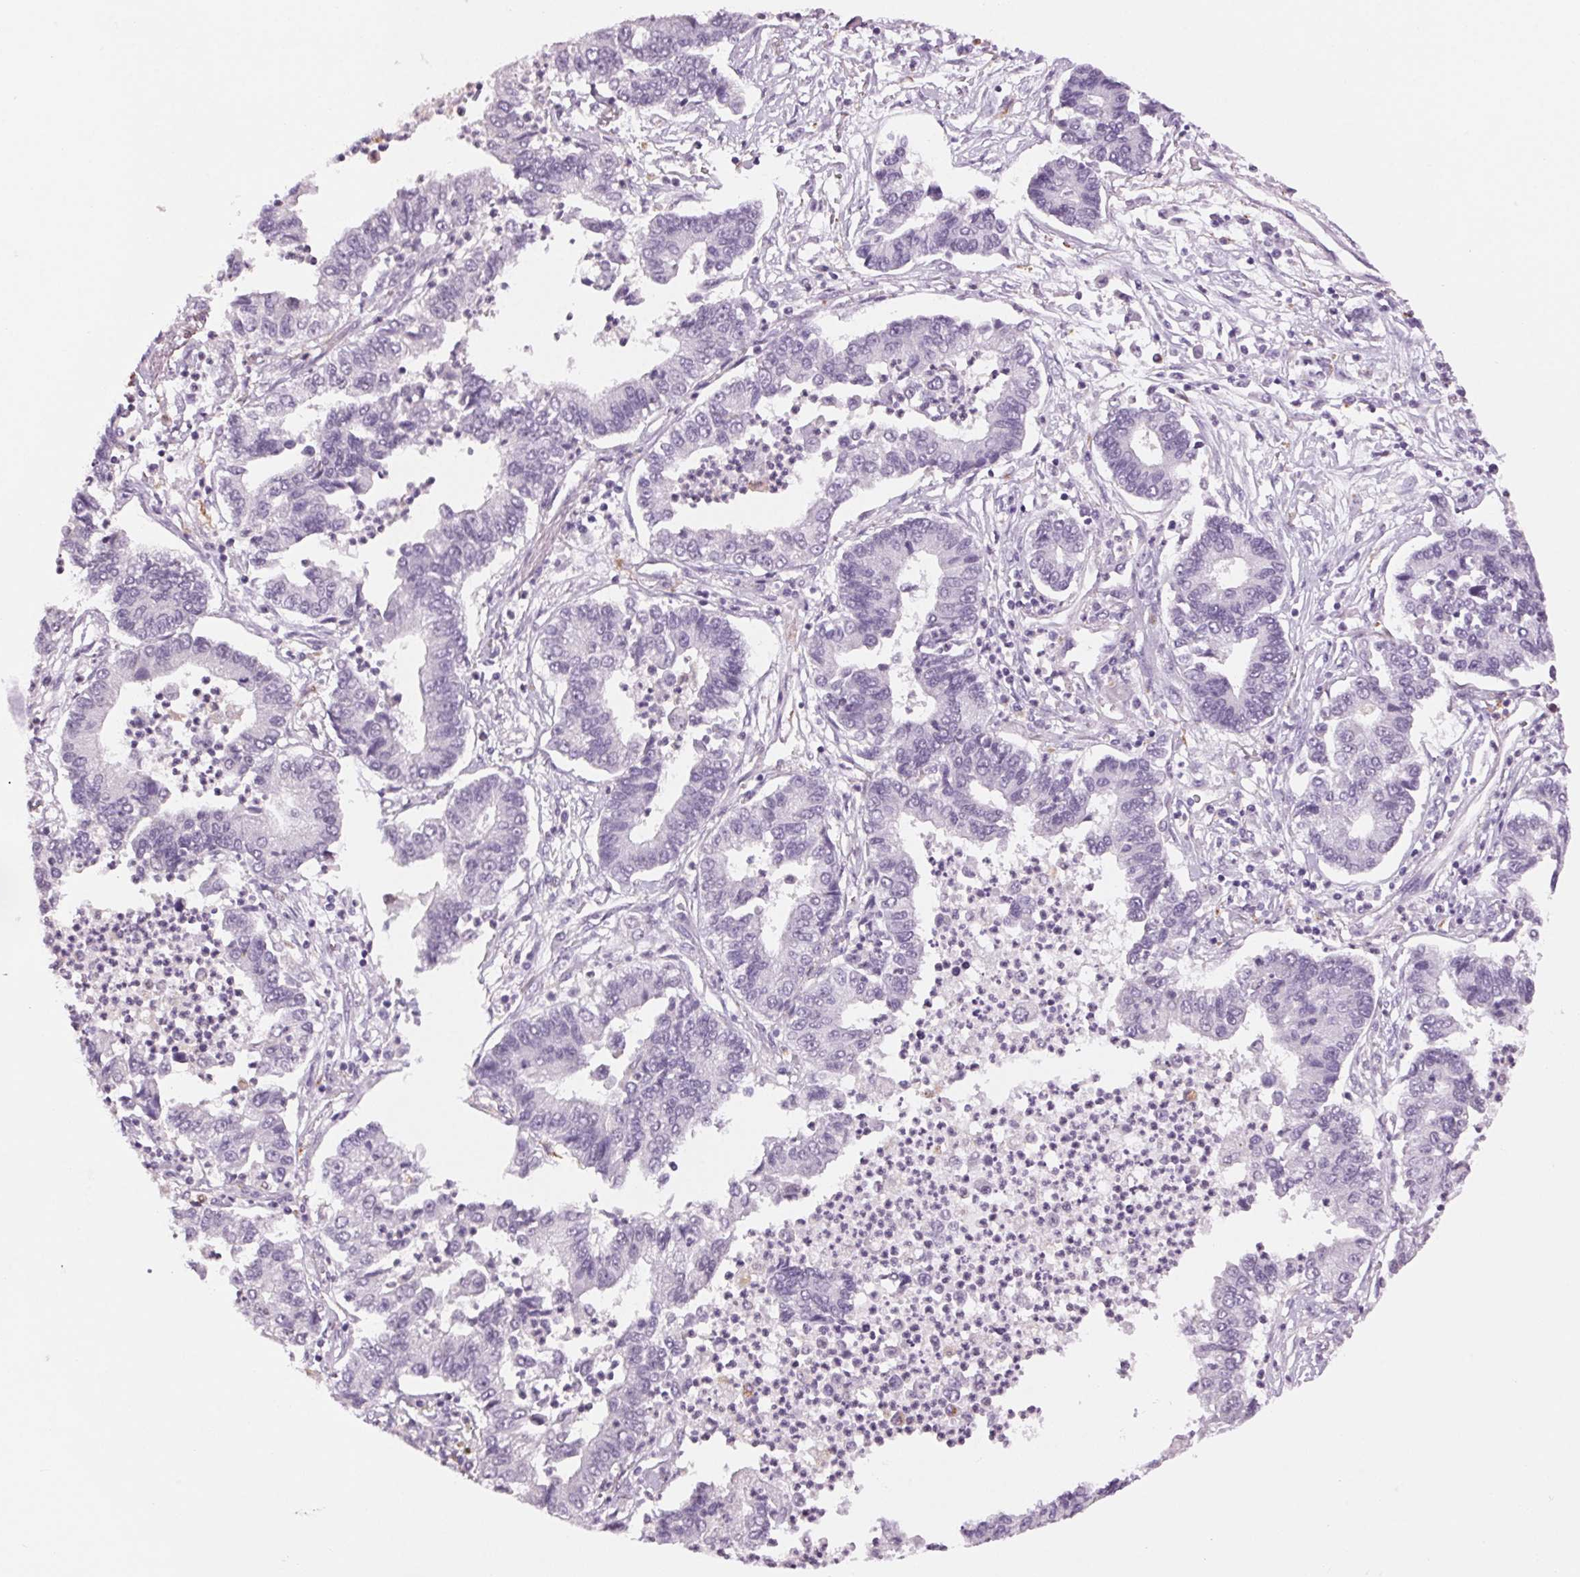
{"staining": {"intensity": "negative", "quantity": "none", "location": "none"}, "tissue": "lung cancer", "cell_type": "Tumor cells", "image_type": "cancer", "snomed": [{"axis": "morphology", "description": "Adenocarcinoma, NOS"}, {"axis": "topography", "description": "Lung"}], "caption": "IHC micrograph of neoplastic tissue: human lung cancer (adenocarcinoma) stained with DAB (3,3'-diaminobenzidine) demonstrates no significant protein staining in tumor cells.", "gene": "MPO", "patient": {"sex": "female", "age": 57}}